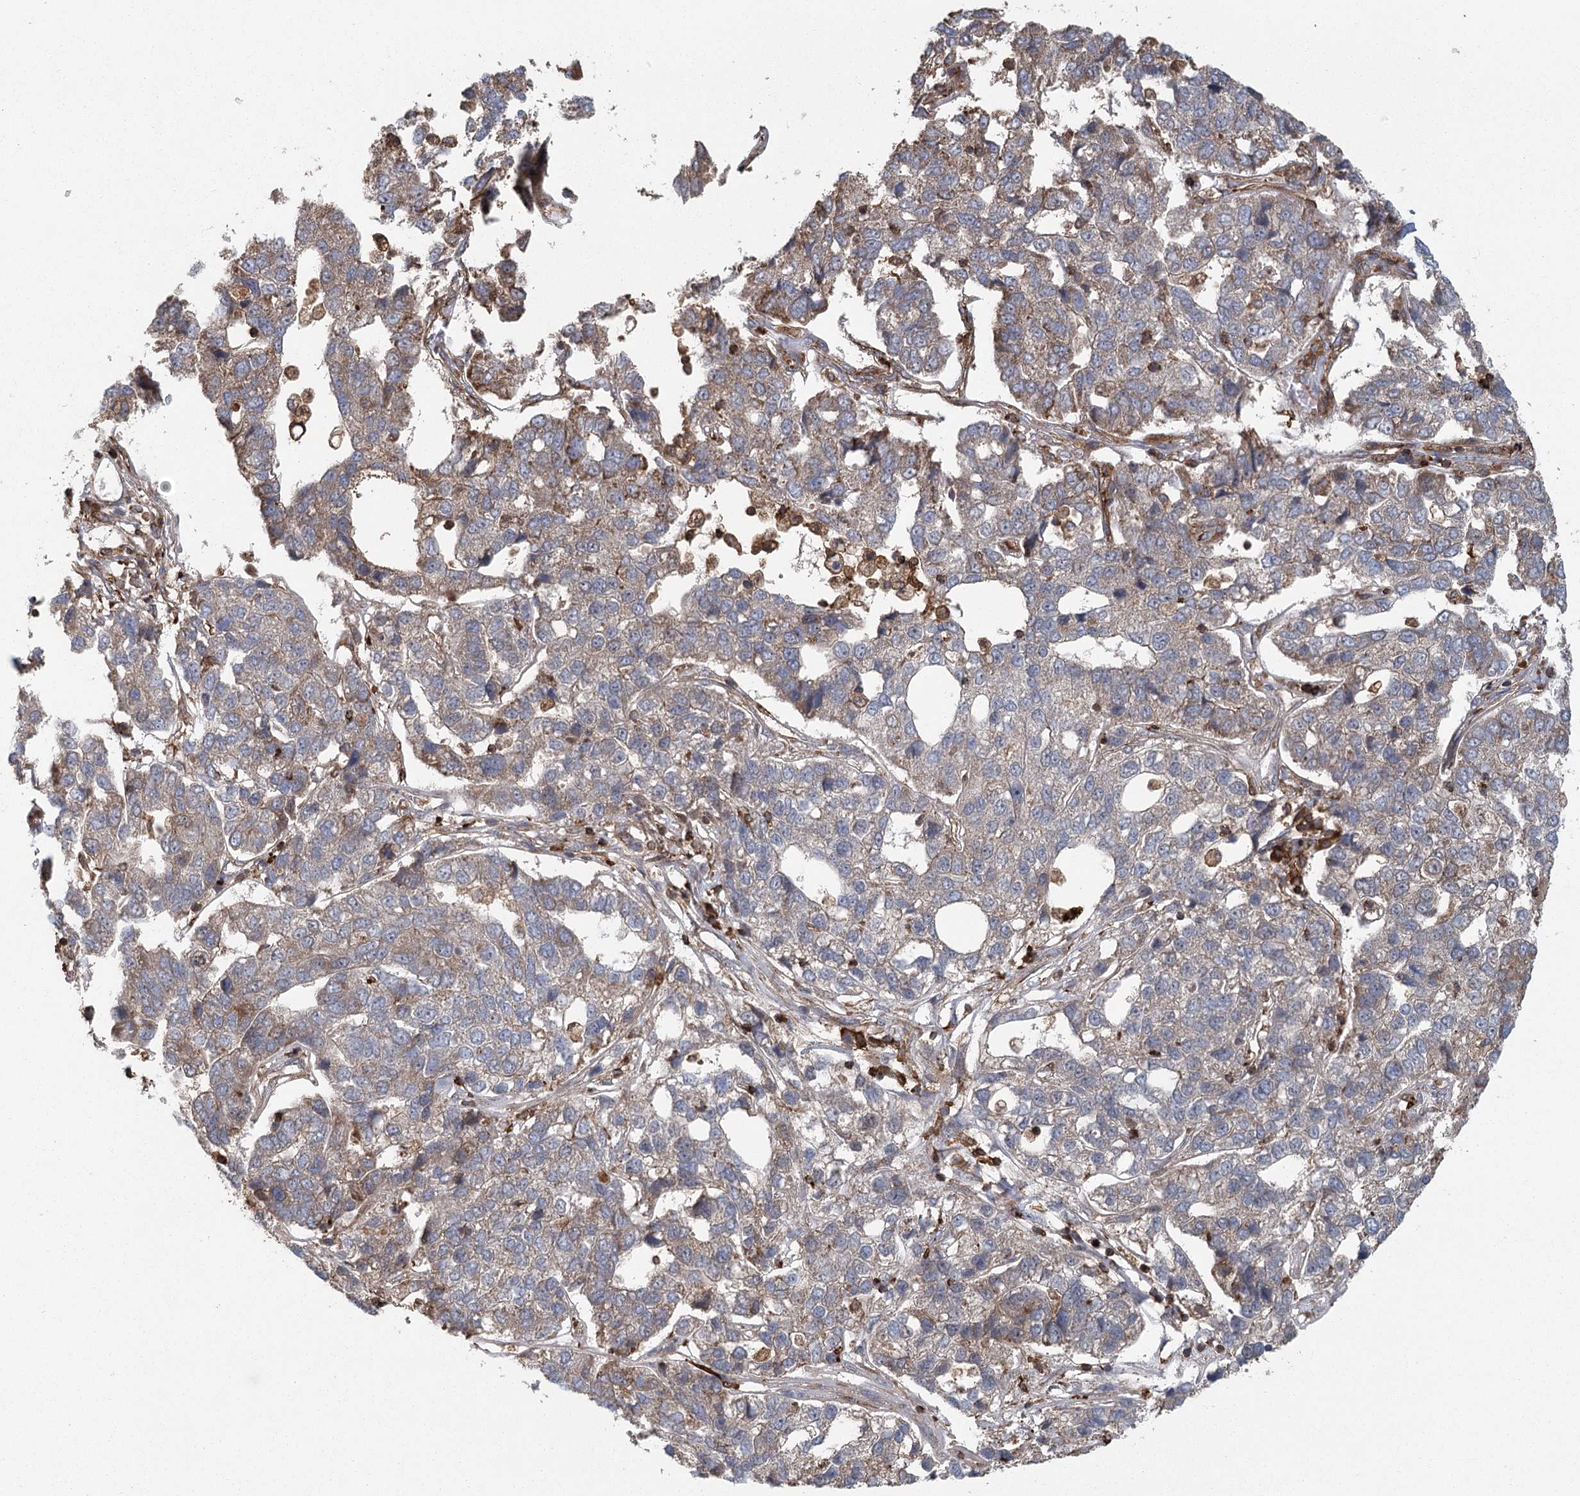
{"staining": {"intensity": "moderate", "quantity": "25%-75%", "location": "cytoplasmic/membranous"}, "tissue": "pancreatic cancer", "cell_type": "Tumor cells", "image_type": "cancer", "snomed": [{"axis": "morphology", "description": "Adenocarcinoma, NOS"}, {"axis": "topography", "description": "Pancreas"}], "caption": "This micrograph displays IHC staining of pancreatic cancer (adenocarcinoma), with medium moderate cytoplasmic/membranous staining in about 25%-75% of tumor cells.", "gene": "PLEKHA7", "patient": {"sex": "female", "age": 61}}